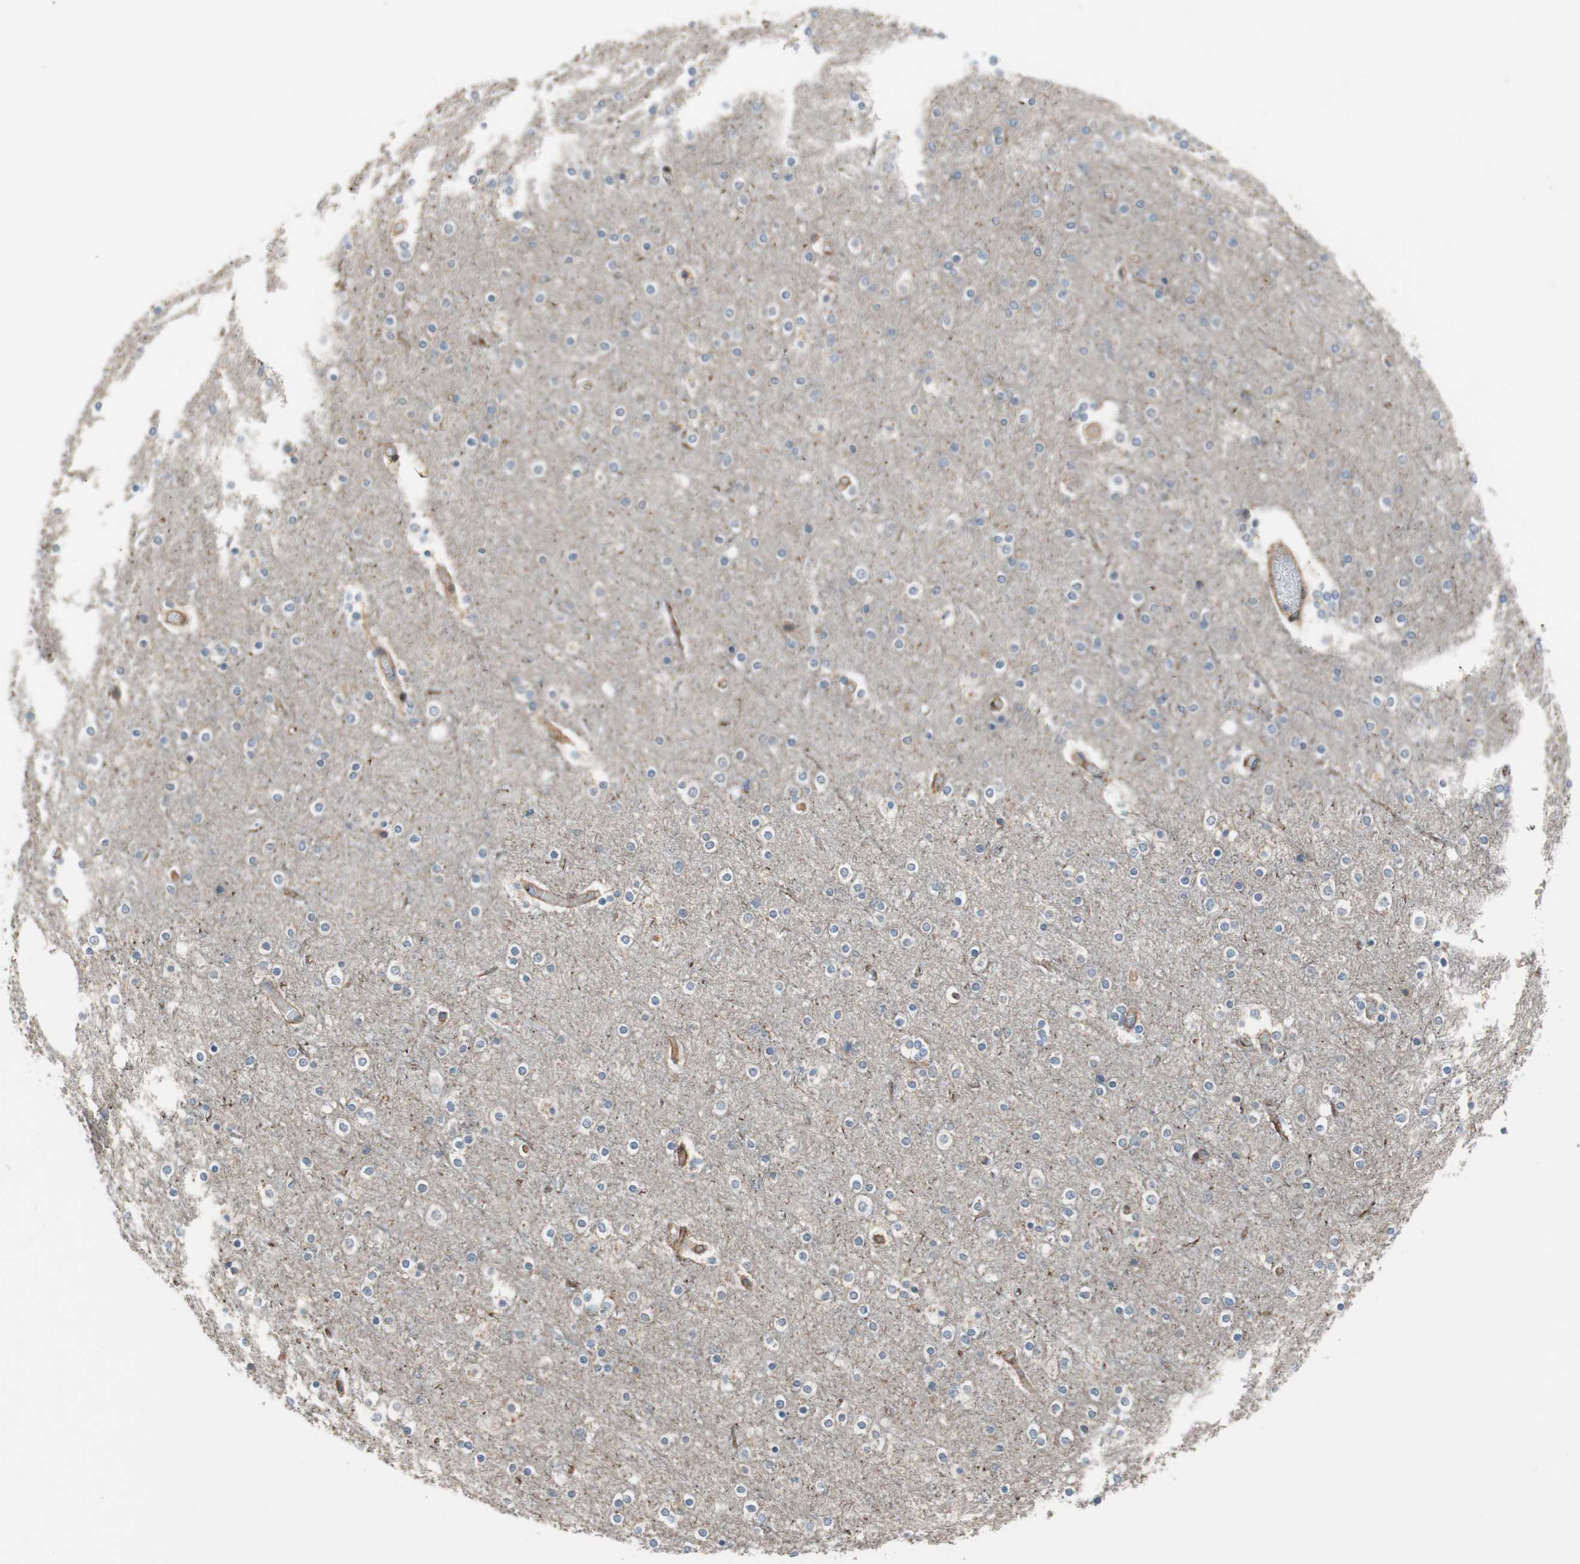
{"staining": {"intensity": "weak", "quantity": "<25%", "location": "cytoplasmic/membranous"}, "tissue": "cerebral cortex", "cell_type": "Endothelial cells", "image_type": "normal", "snomed": [{"axis": "morphology", "description": "Normal tissue, NOS"}, {"axis": "topography", "description": "Cerebral cortex"}], "caption": "Immunohistochemistry of normal human cerebral cortex exhibits no staining in endothelial cells.", "gene": "GRHL1", "patient": {"sex": "female", "age": 54}}